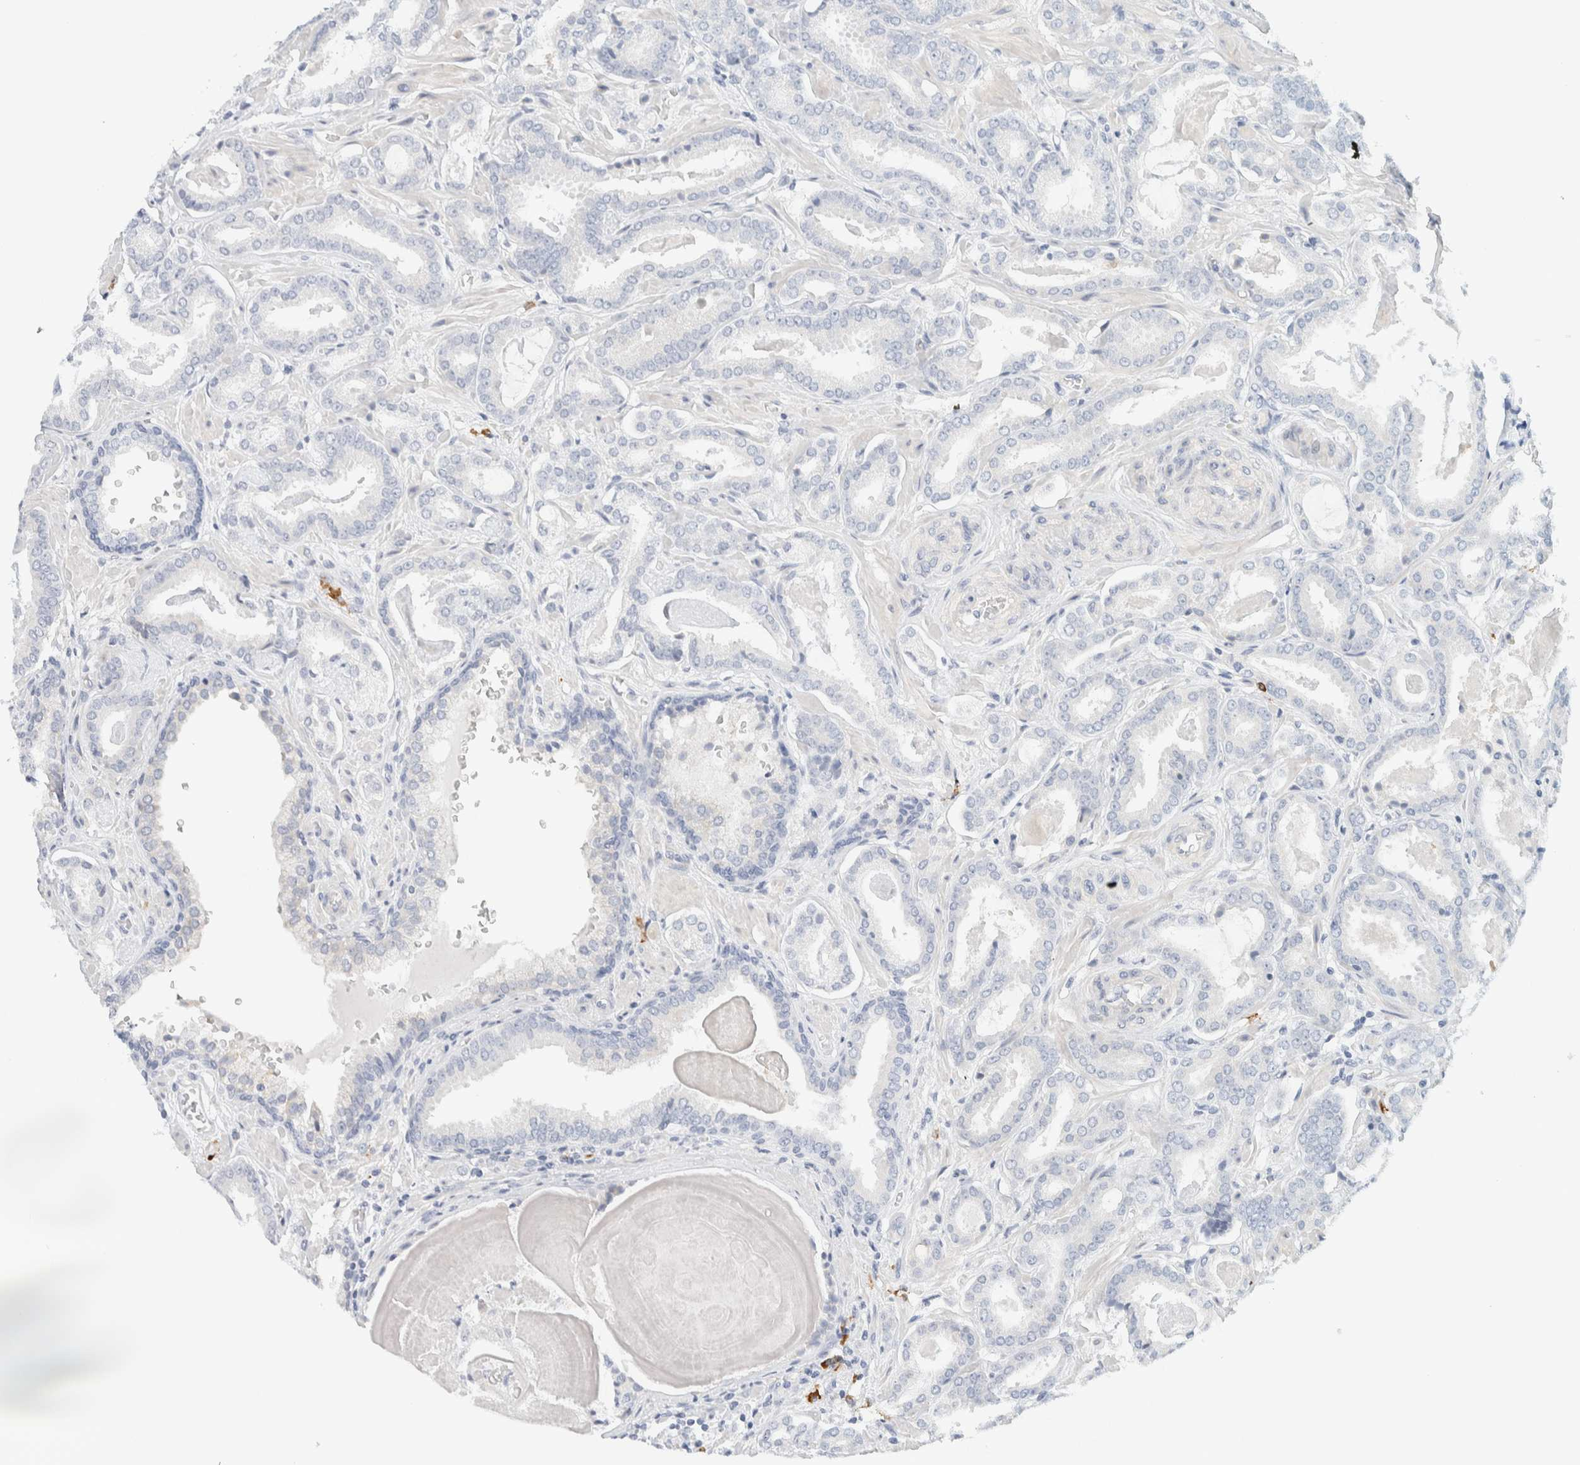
{"staining": {"intensity": "negative", "quantity": "none", "location": "none"}, "tissue": "prostate cancer", "cell_type": "Tumor cells", "image_type": "cancer", "snomed": [{"axis": "morphology", "description": "Adenocarcinoma, Low grade"}, {"axis": "topography", "description": "Prostate"}], "caption": "DAB immunohistochemical staining of prostate cancer (adenocarcinoma (low-grade)) demonstrates no significant expression in tumor cells.", "gene": "ARHGAP27", "patient": {"sex": "male", "age": 53}}